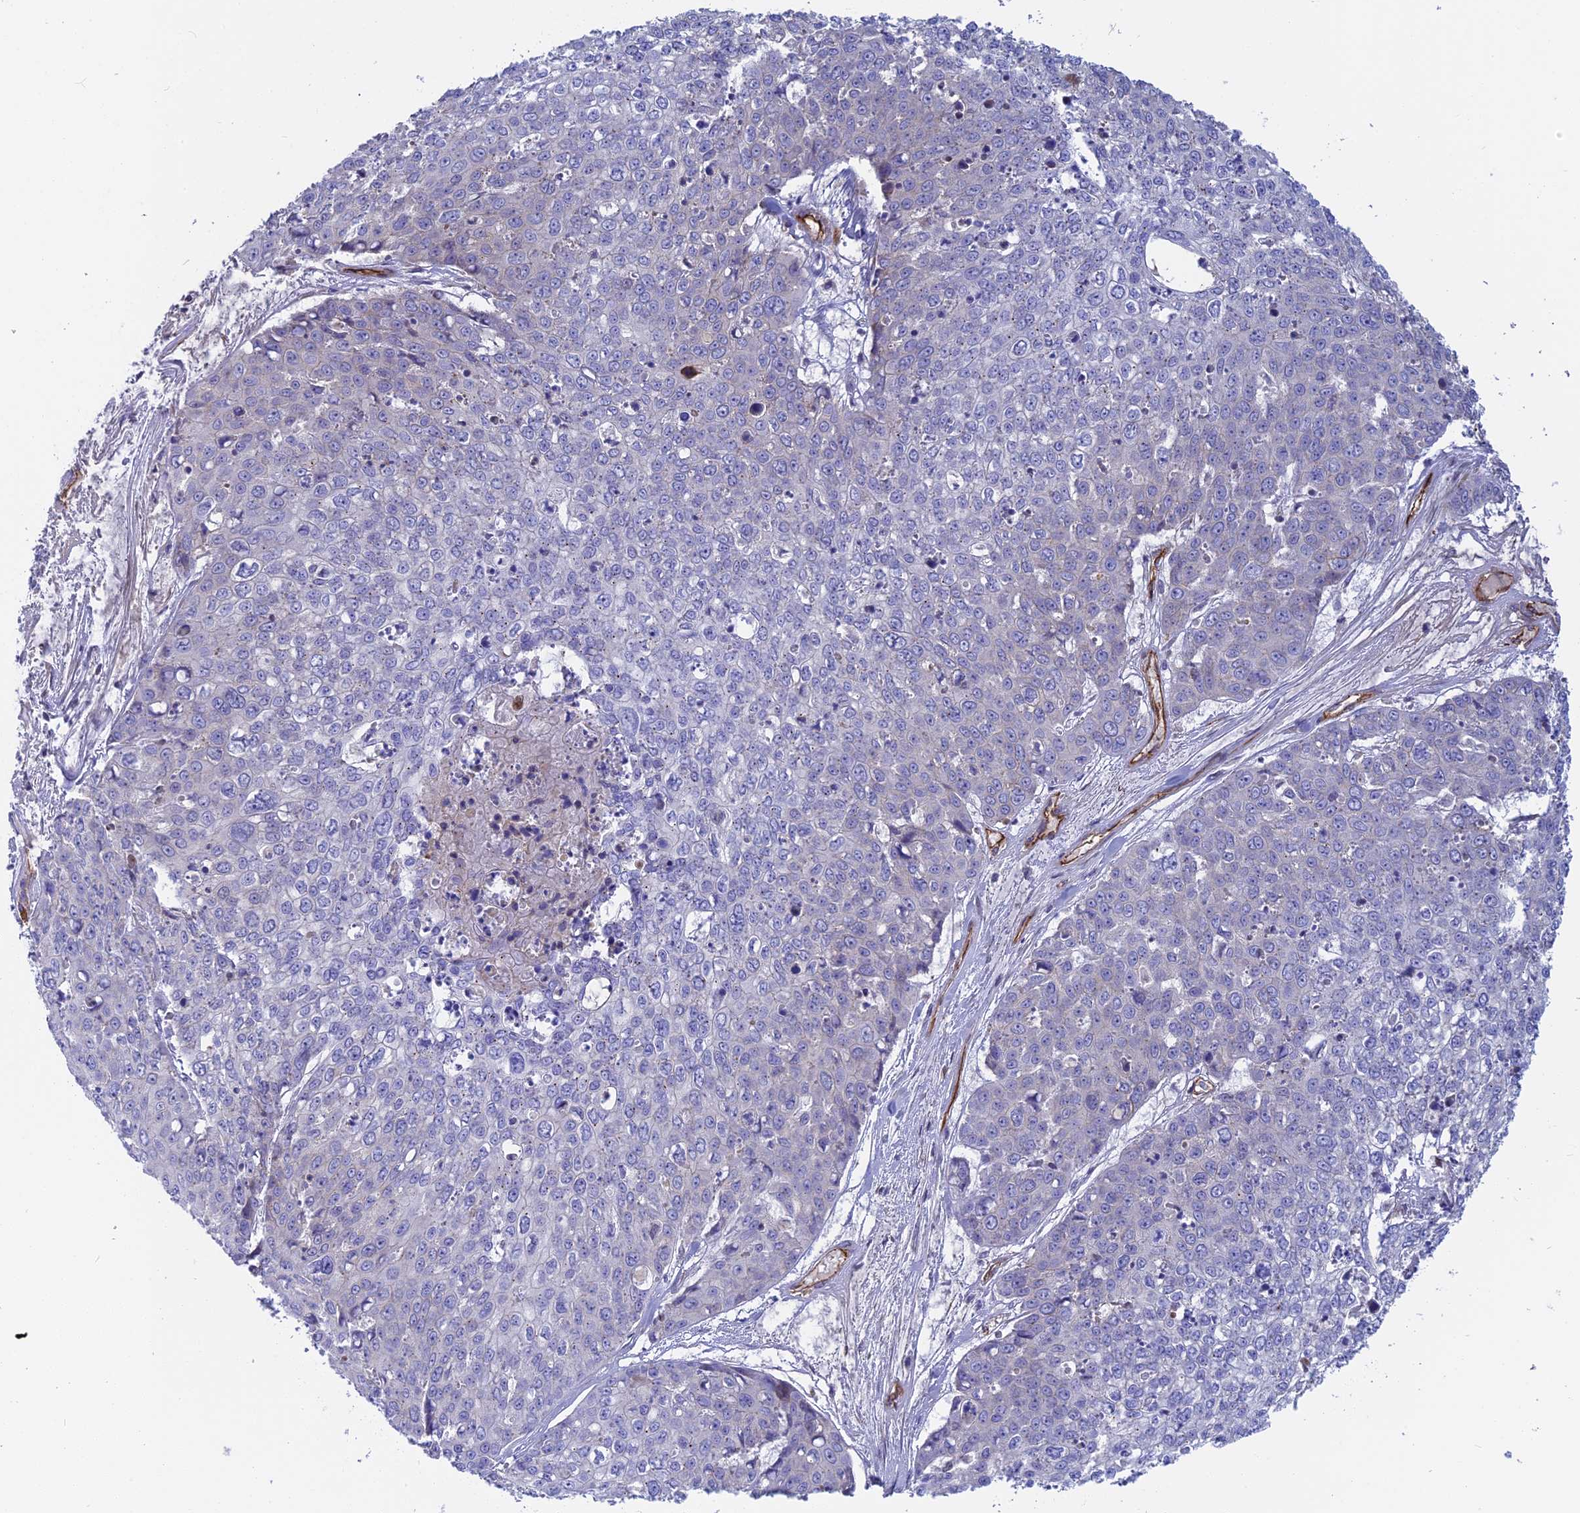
{"staining": {"intensity": "weak", "quantity": "<25%", "location": "cytoplasmic/membranous"}, "tissue": "skin cancer", "cell_type": "Tumor cells", "image_type": "cancer", "snomed": [{"axis": "morphology", "description": "Squamous cell carcinoma, NOS"}, {"axis": "topography", "description": "Skin"}], "caption": "Photomicrograph shows no significant protein positivity in tumor cells of skin squamous cell carcinoma.", "gene": "CNBD2", "patient": {"sex": "female", "age": 44}}